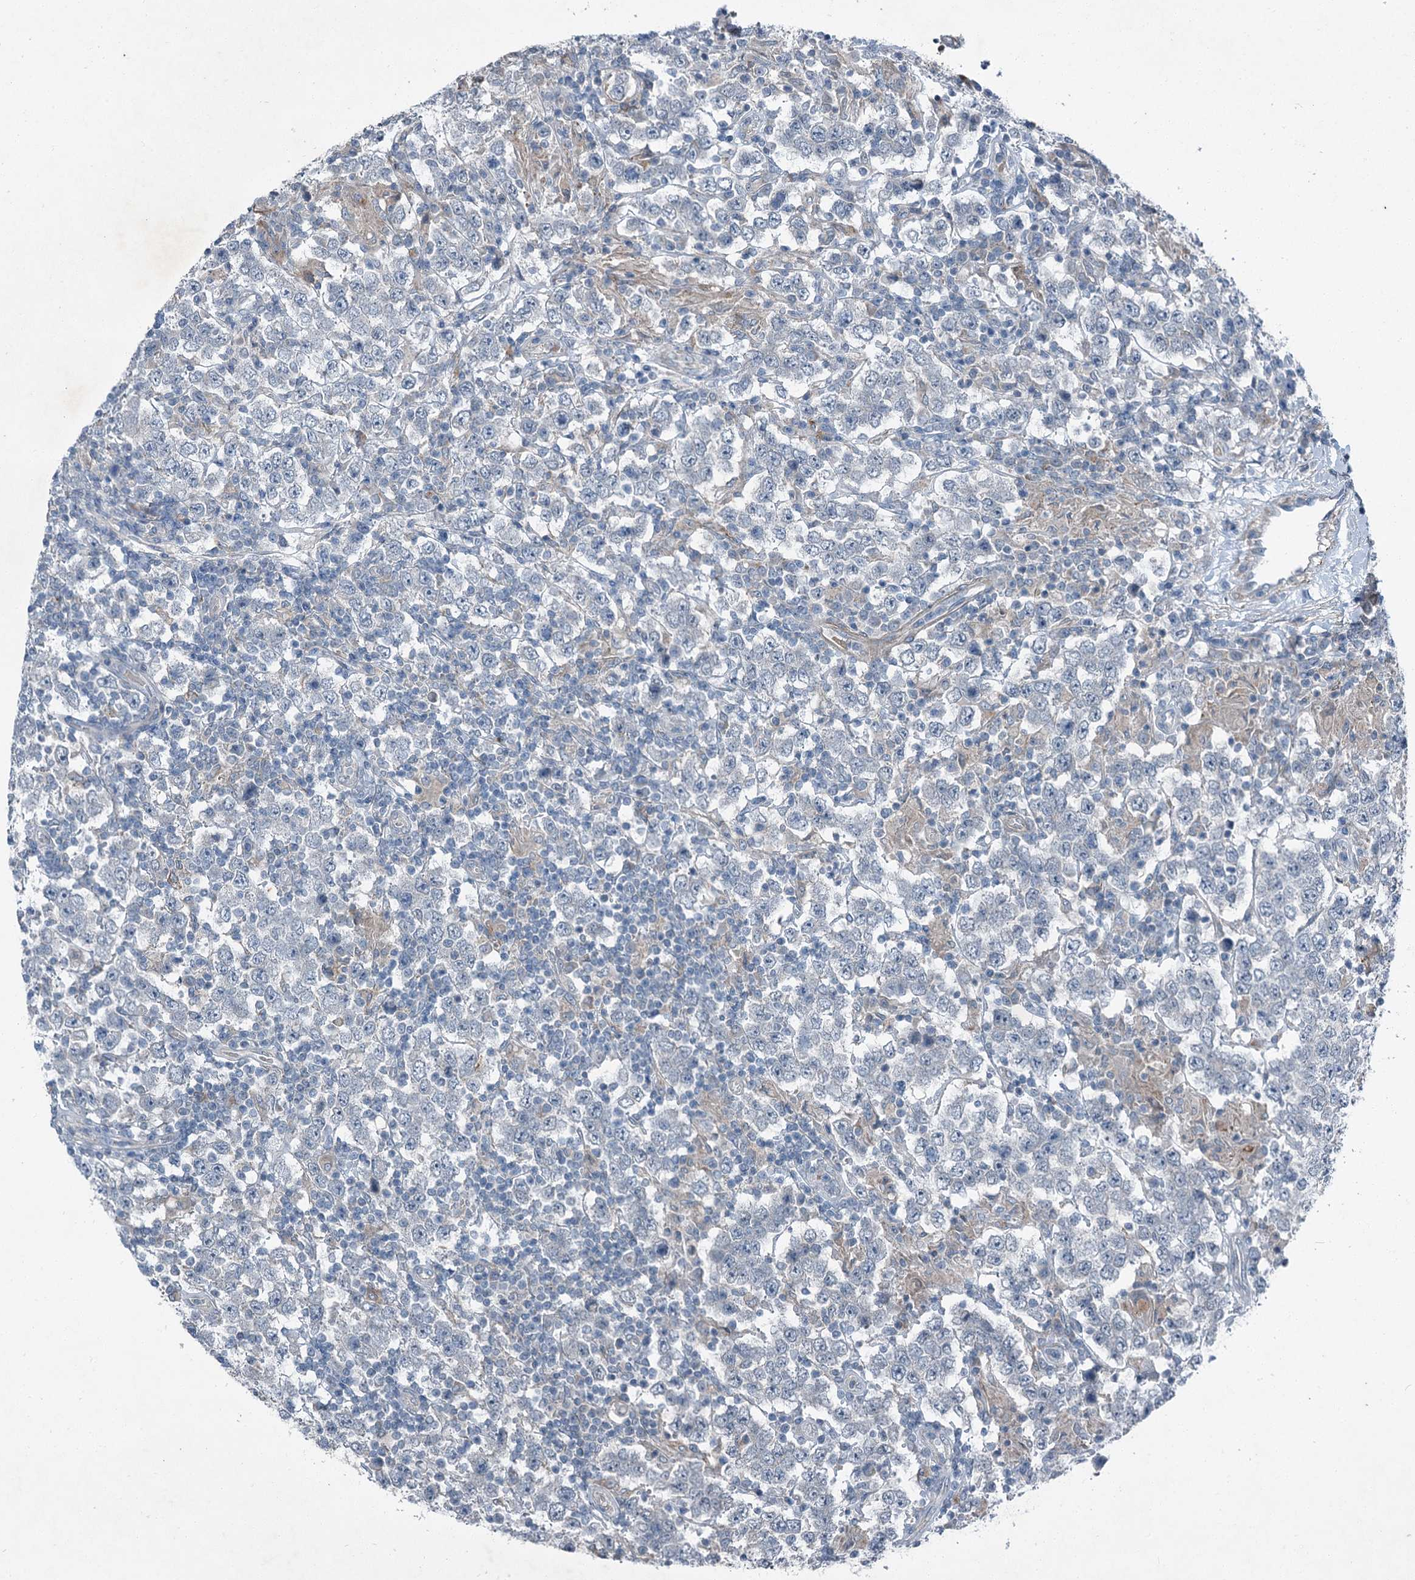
{"staining": {"intensity": "negative", "quantity": "none", "location": "none"}, "tissue": "testis cancer", "cell_type": "Tumor cells", "image_type": "cancer", "snomed": [{"axis": "morphology", "description": "Normal tissue, NOS"}, {"axis": "morphology", "description": "Urothelial carcinoma, High grade"}, {"axis": "morphology", "description": "Seminoma, NOS"}, {"axis": "morphology", "description": "Carcinoma, Embryonal, NOS"}, {"axis": "topography", "description": "Urinary bladder"}, {"axis": "topography", "description": "Testis"}], "caption": "High magnification brightfield microscopy of urothelial carcinoma (high-grade) (testis) stained with DAB (brown) and counterstained with hematoxylin (blue): tumor cells show no significant positivity. (Immunohistochemistry, brightfield microscopy, high magnification).", "gene": "AXL", "patient": {"sex": "male", "age": 41}}